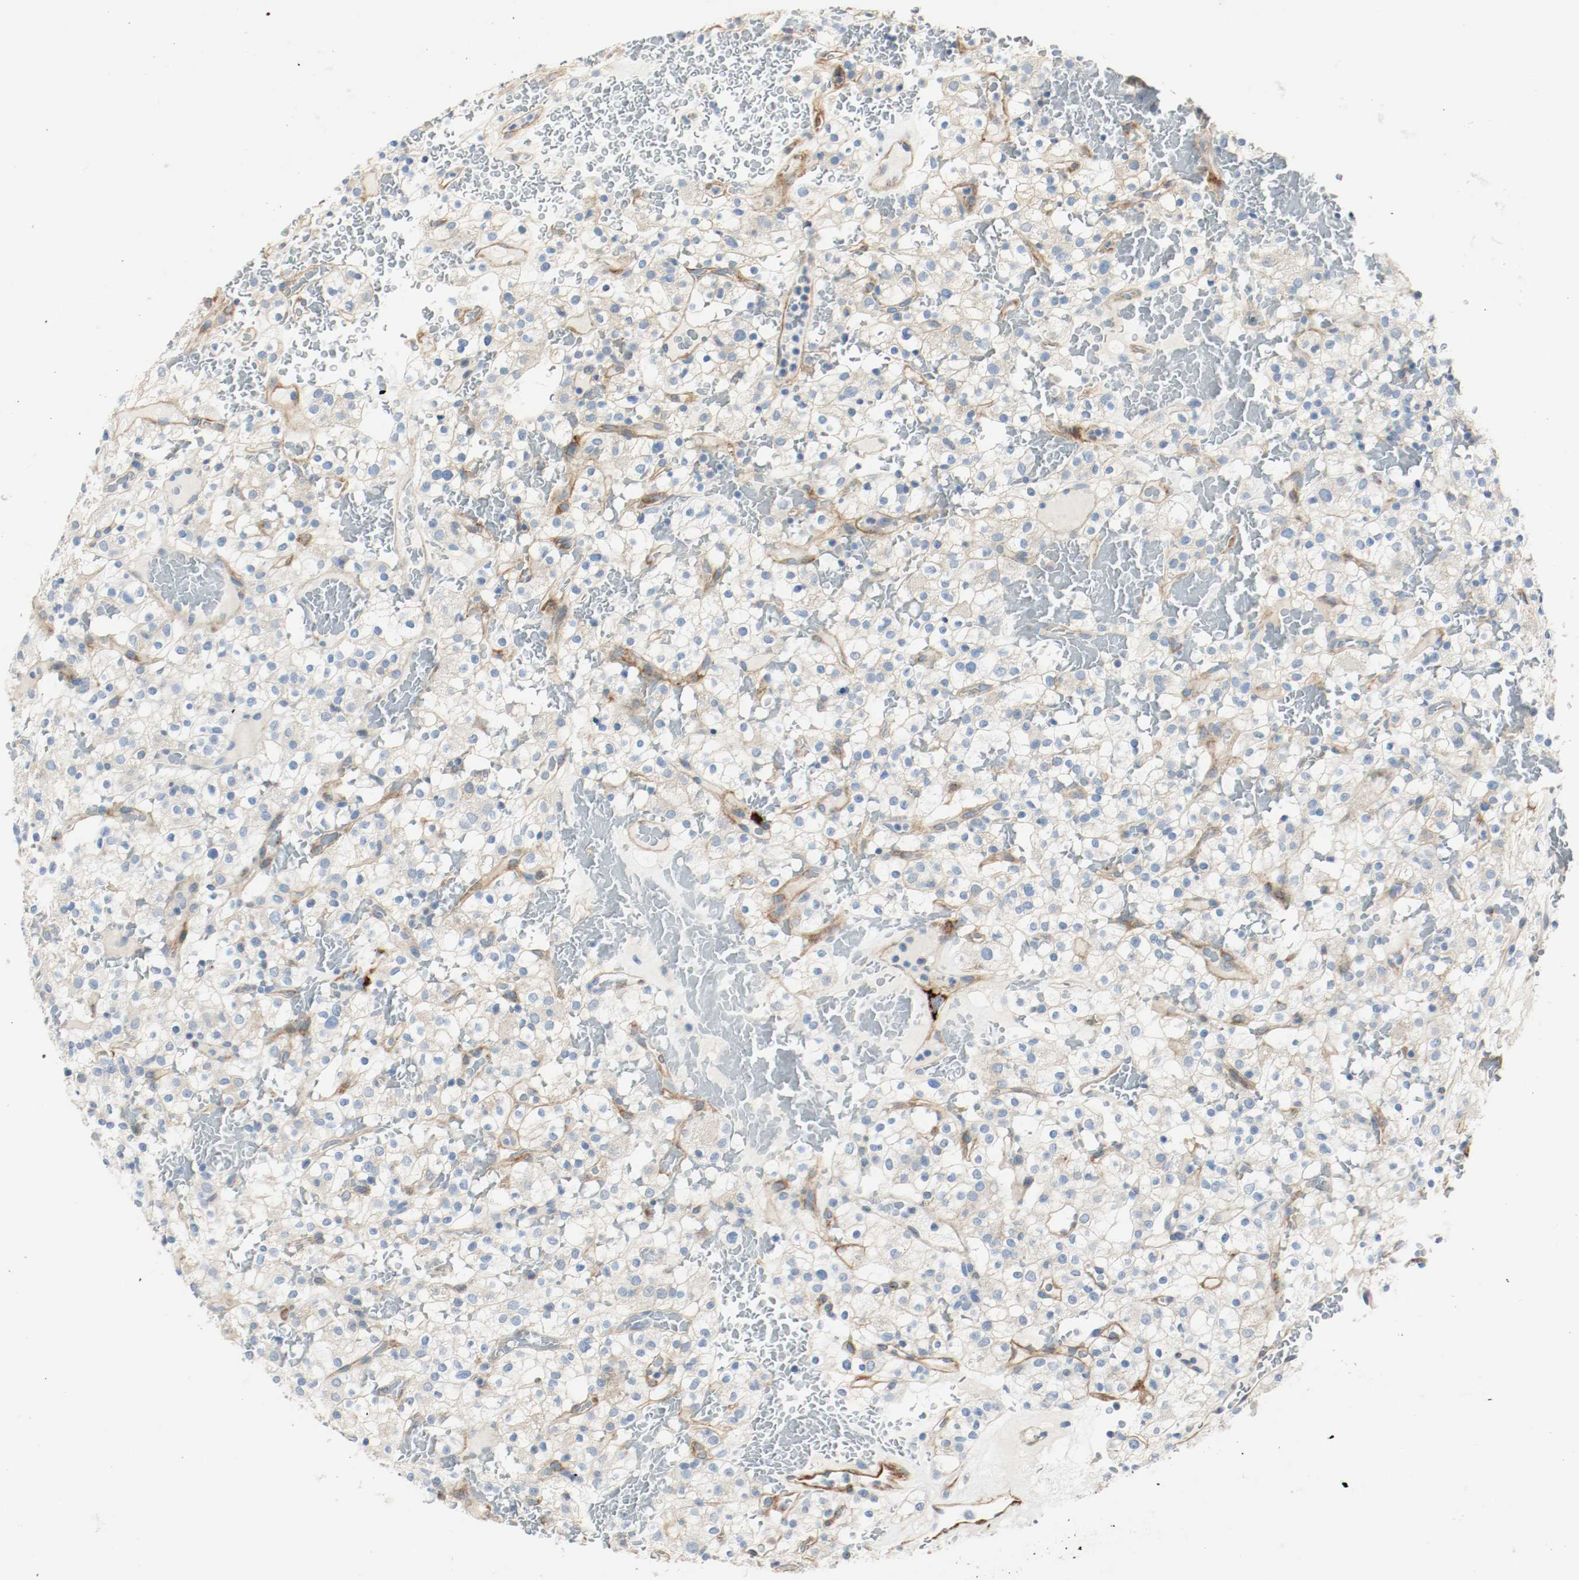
{"staining": {"intensity": "negative", "quantity": "none", "location": "none"}, "tissue": "renal cancer", "cell_type": "Tumor cells", "image_type": "cancer", "snomed": [{"axis": "morphology", "description": "Normal tissue, NOS"}, {"axis": "morphology", "description": "Adenocarcinoma, NOS"}, {"axis": "topography", "description": "Kidney"}], "caption": "Immunohistochemistry of adenocarcinoma (renal) displays no staining in tumor cells.", "gene": "LAMB1", "patient": {"sex": "female", "age": 72}}